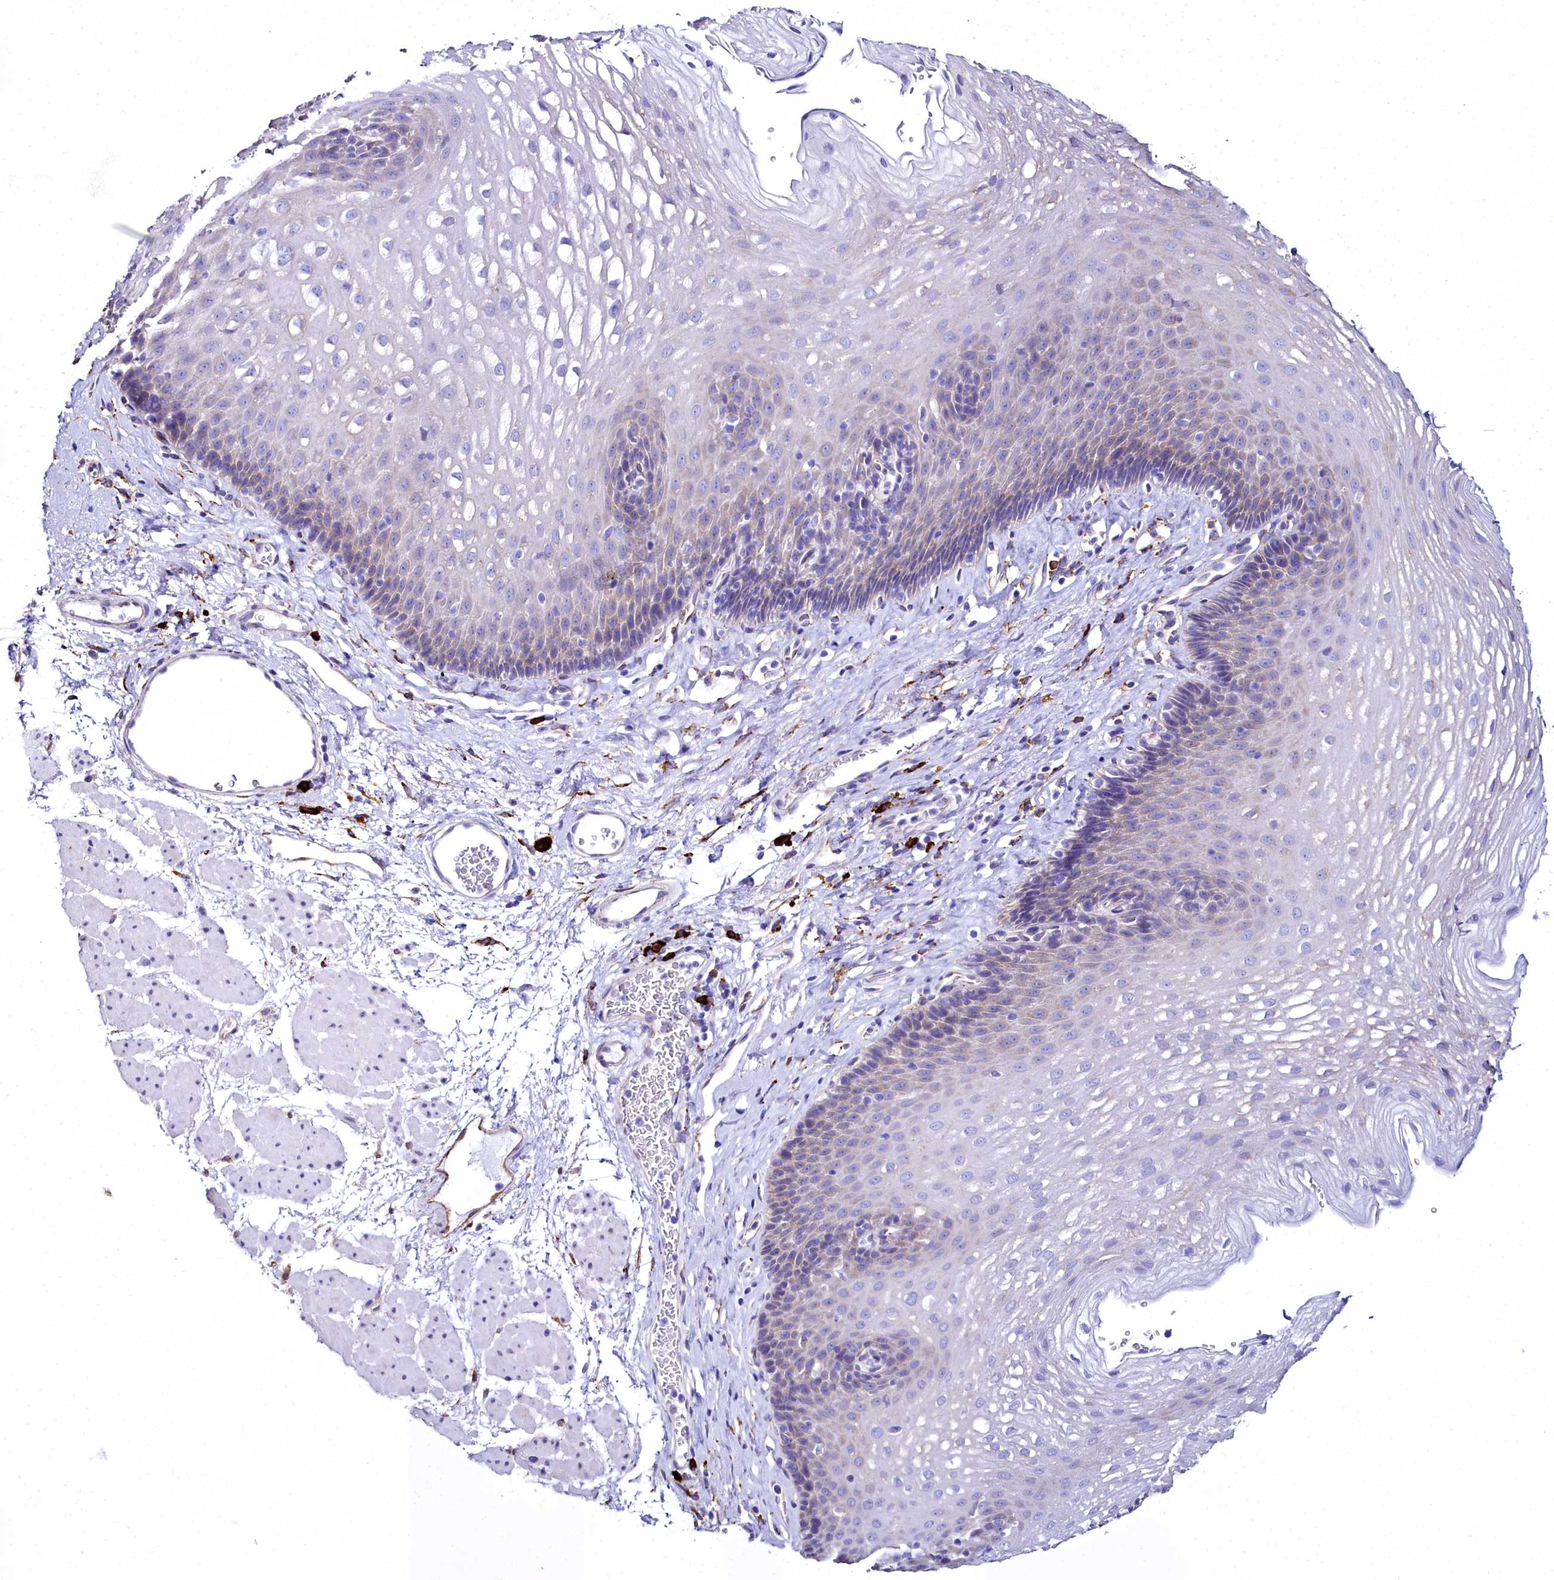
{"staining": {"intensity": "moderate", "quantity": "<25%", "location": "cytoplasmic/membranous"}, "tissue": "esophagus", "cell_type": "Squamous epithelial cells", "image_type": "normal", "snomed": [{"axis": "morphology", "description": "Normal tissue, NOS"}, {"axis": "topography", "description": "Esophagus"}], "caption": "Immunohistochemical staining of unremarkable esophagus displays <25% levels of moderate cytoplasmic/membranous protein positivity in about <25% of squamous epithelial cells.", "gene": "TXNDC5", "patient": {"sex": "female", "age": 66}}